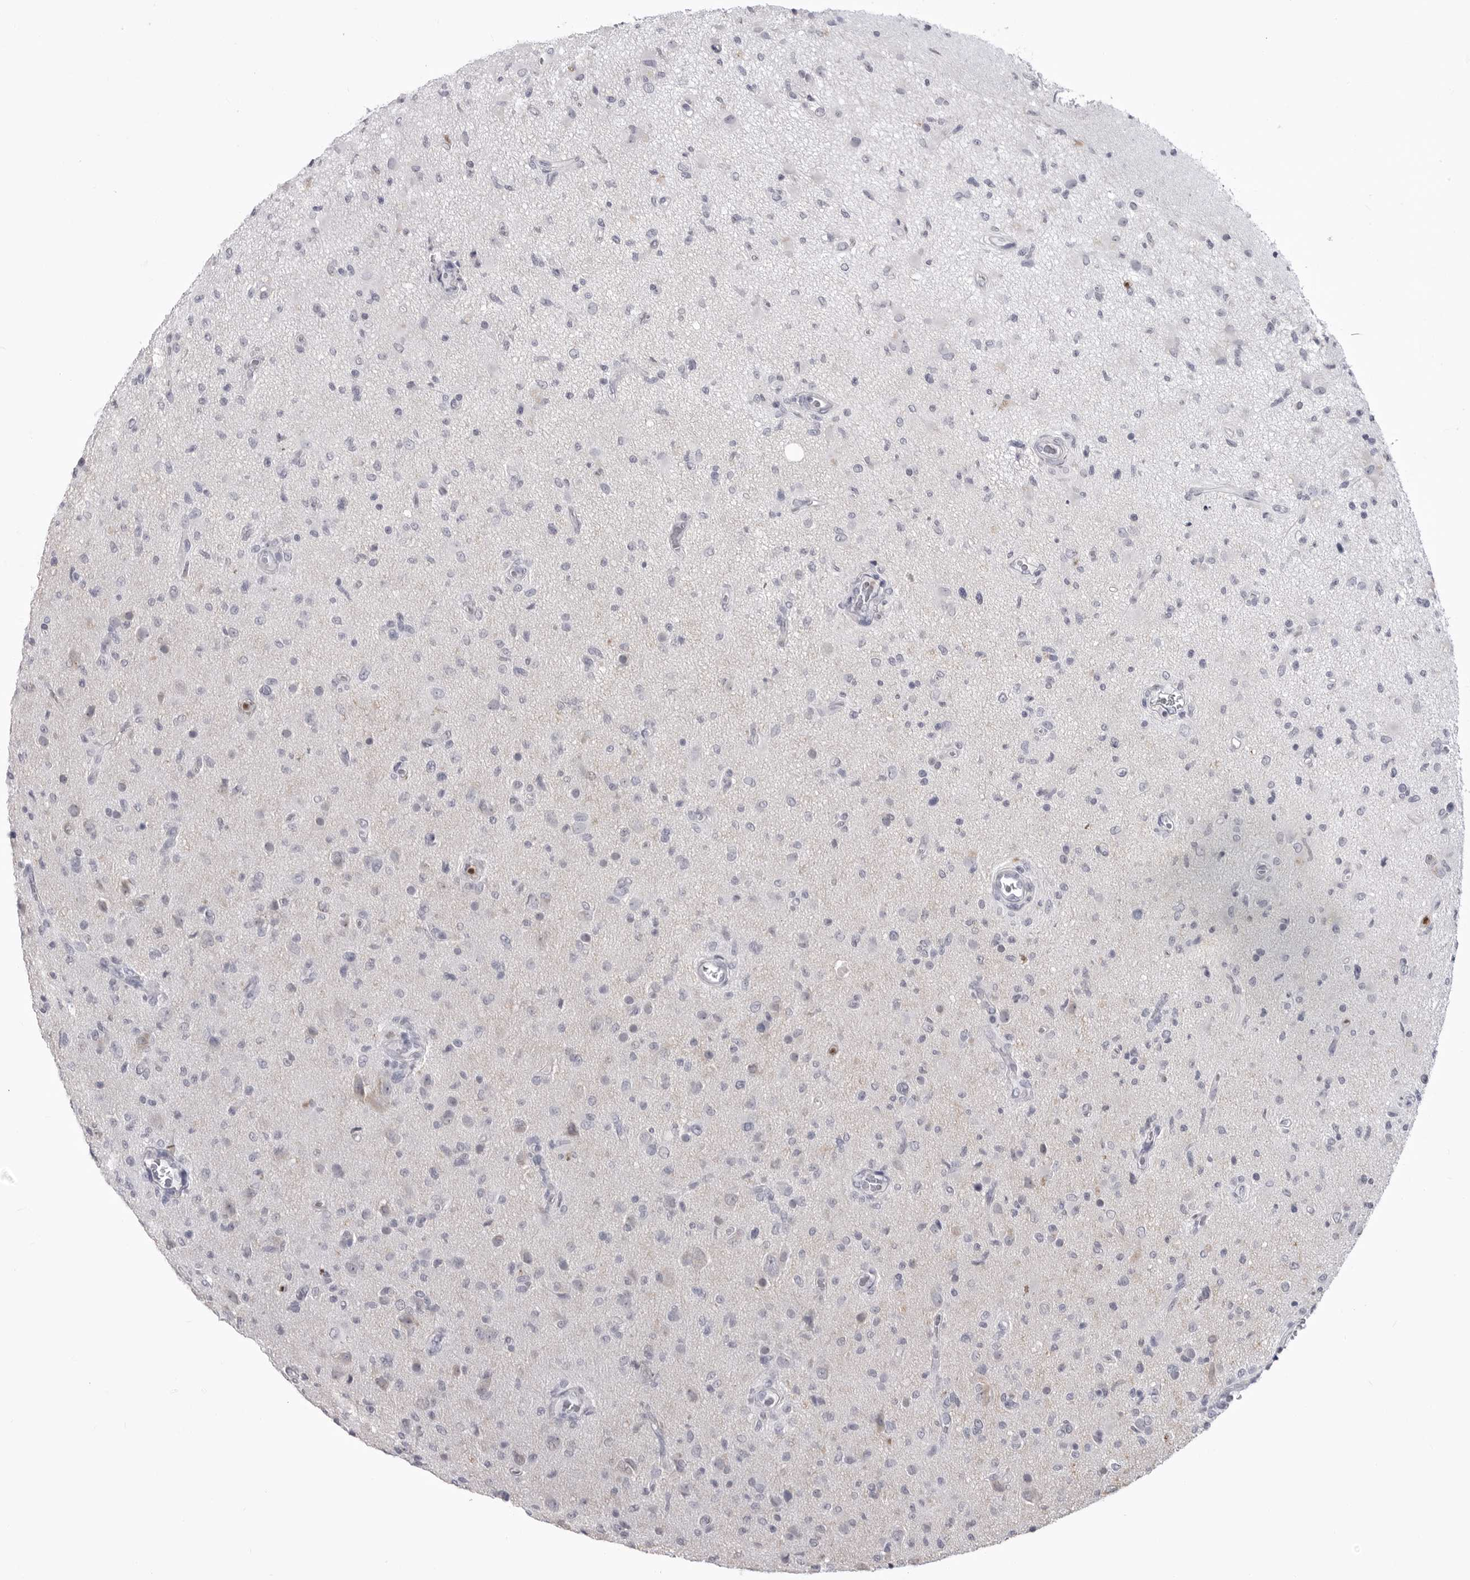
{"staining": {"intensity": "negative", "quantity": "none", "location": "none"}, "tissue": "glioma", "cell_type": "Tumor cells", "image_type": "cancer", "snomed": [{"axis": "morphology", "description": "Glioma, malignant, High grade"}, {"axis": "topography", "description": "Brain"}], "caption": "Tumor cells are negative for brown protein staining in malignant high-grade glioma. (Immunohistochemistry (ihc), brightfield microscopy, high magnification).", "gene": "STAP2", "patient": {"sex": "female", "age": 57}}